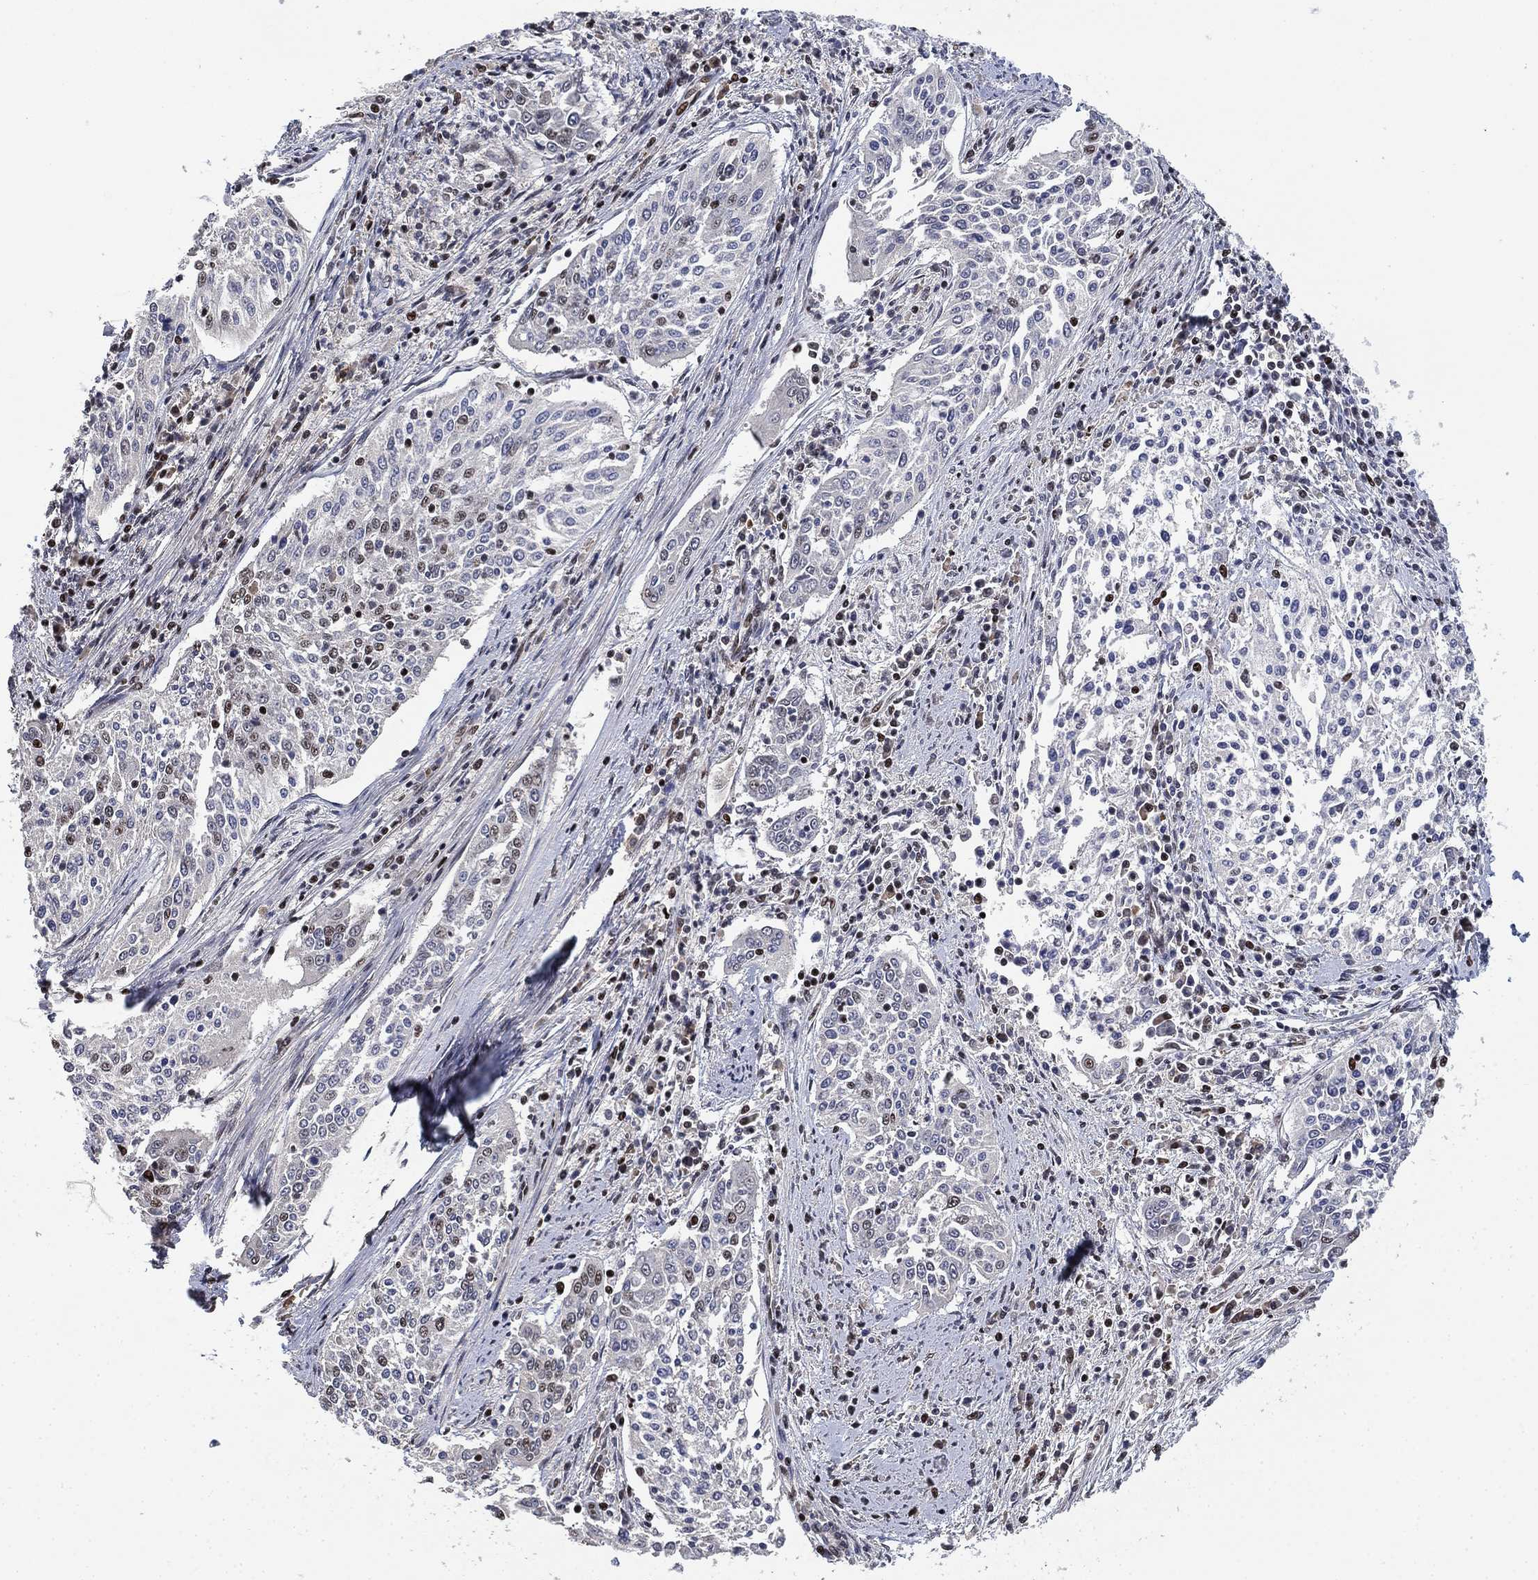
{"staining": {"intensity": "negative", "quantity": "none", "location": "none"}, "tissue": "cervical cancer", "cell_type": "Tumor cells", "image_type": "cancer", "snomed": [{"axis": "morphology", "description": "Squamous cell carcinoma, NOS"}, {"axis": "topography", "description": "Cervix"}], "caption": "A micrograph of human cervical cancer is negative for staining in tumor cells. (DAB immunohistochemistry (IHC) visualized using brightfield microscopy, high magnification).", "gene": "ZSCAN30", "patient": {"sex": "female", "age": 41}}